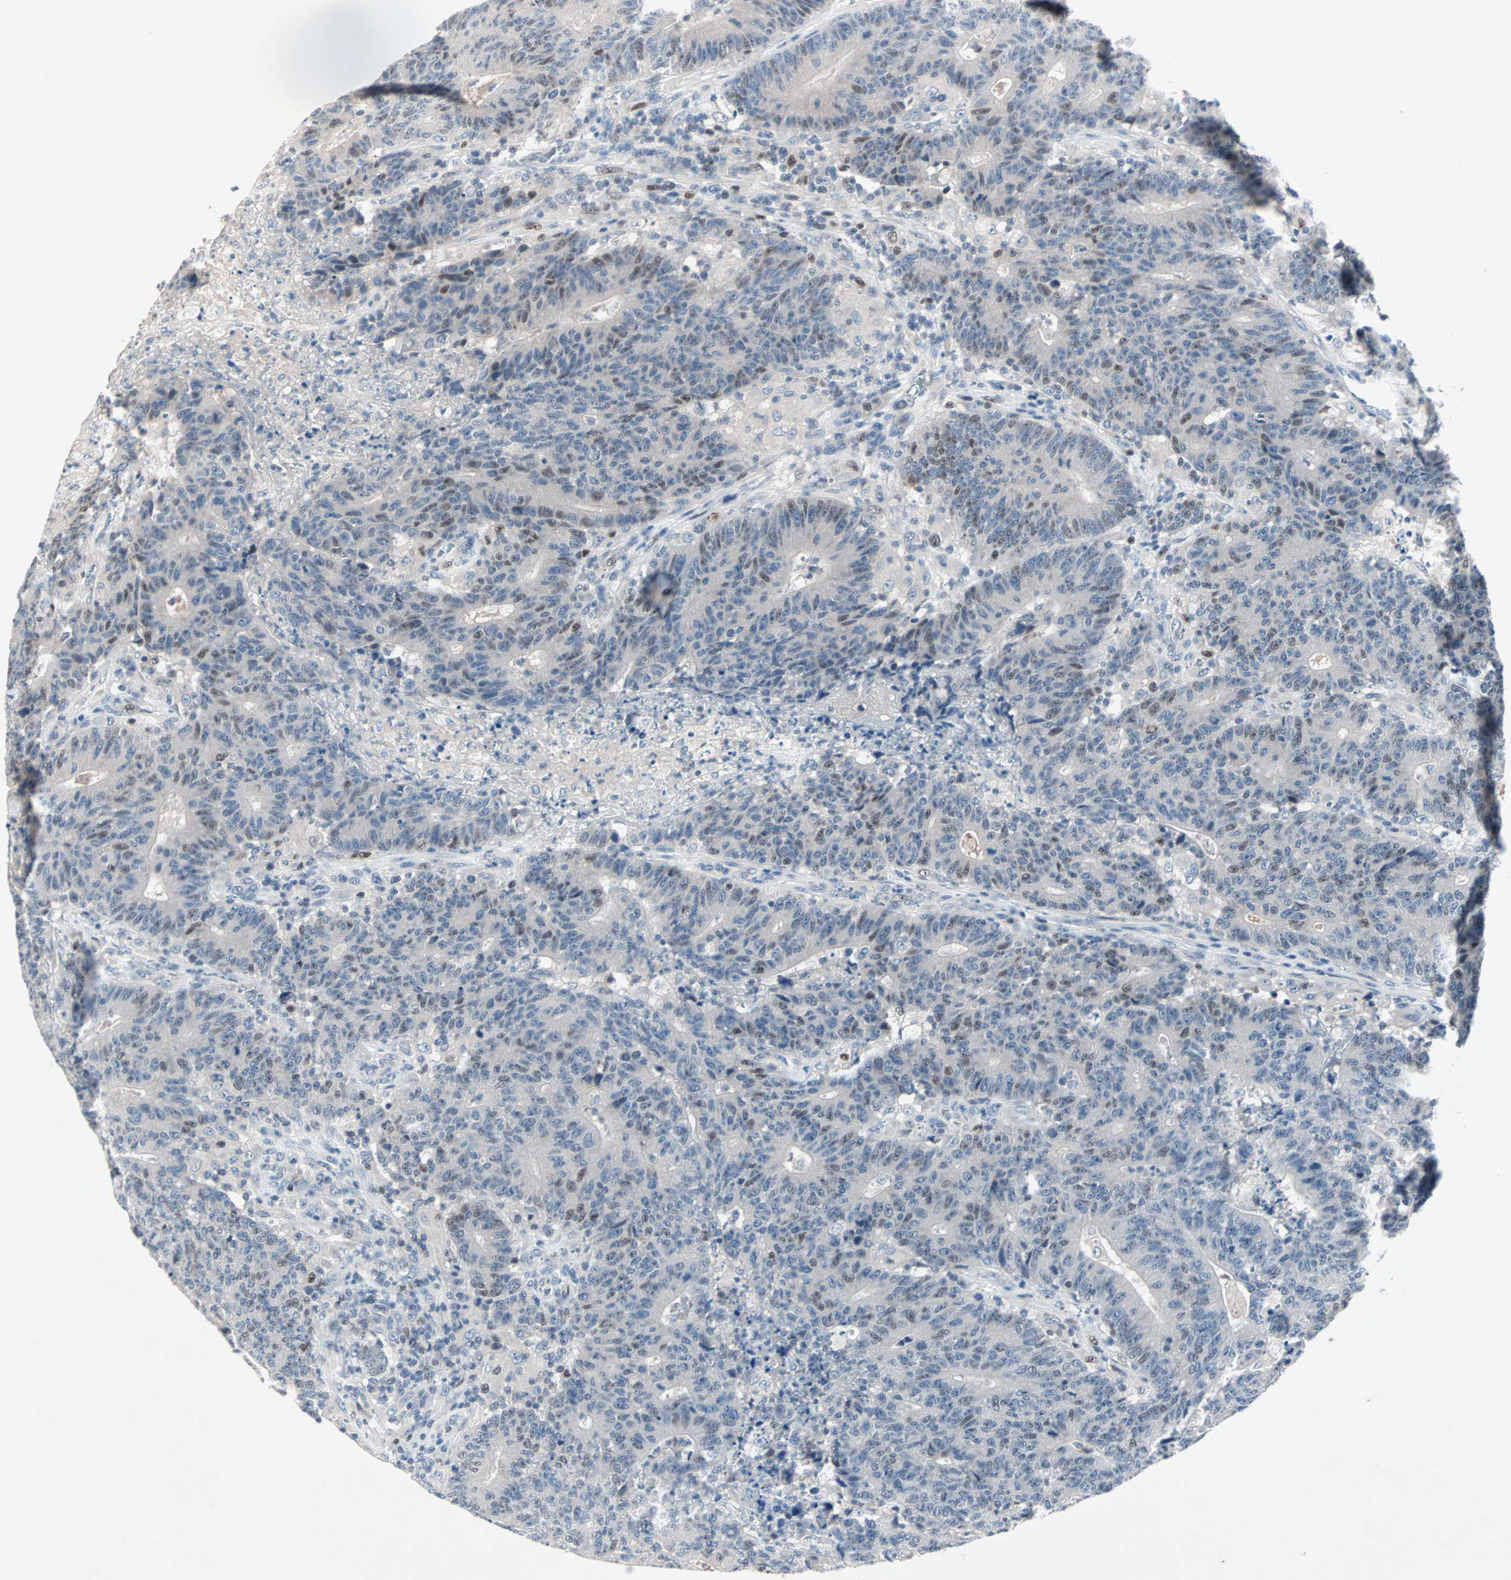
{"staining": {"intensity": "moderate", "quantity": "<25%", "location": "nuclear"}, "tissue": "colorectal cancer", "cell_type": "Tumor cells", "image_type": "cancer", "snomed": [{"axis": "morphology", "description": "Normal tissue, NOS"}, {"axis": "morphology", "description": "Adenocarcinoma, NOS"}, {"axis": "topography", "description": "Colon"}], "caption": "This photomicrograph shows immunohistochemistry (IHC) staining of colorectal adenocarcinoma, with low moderate nuclear expression in approximately <25% of tumor cells.", "gene": "CCNE2", "patient": {"sex": "female", "age": 75}}